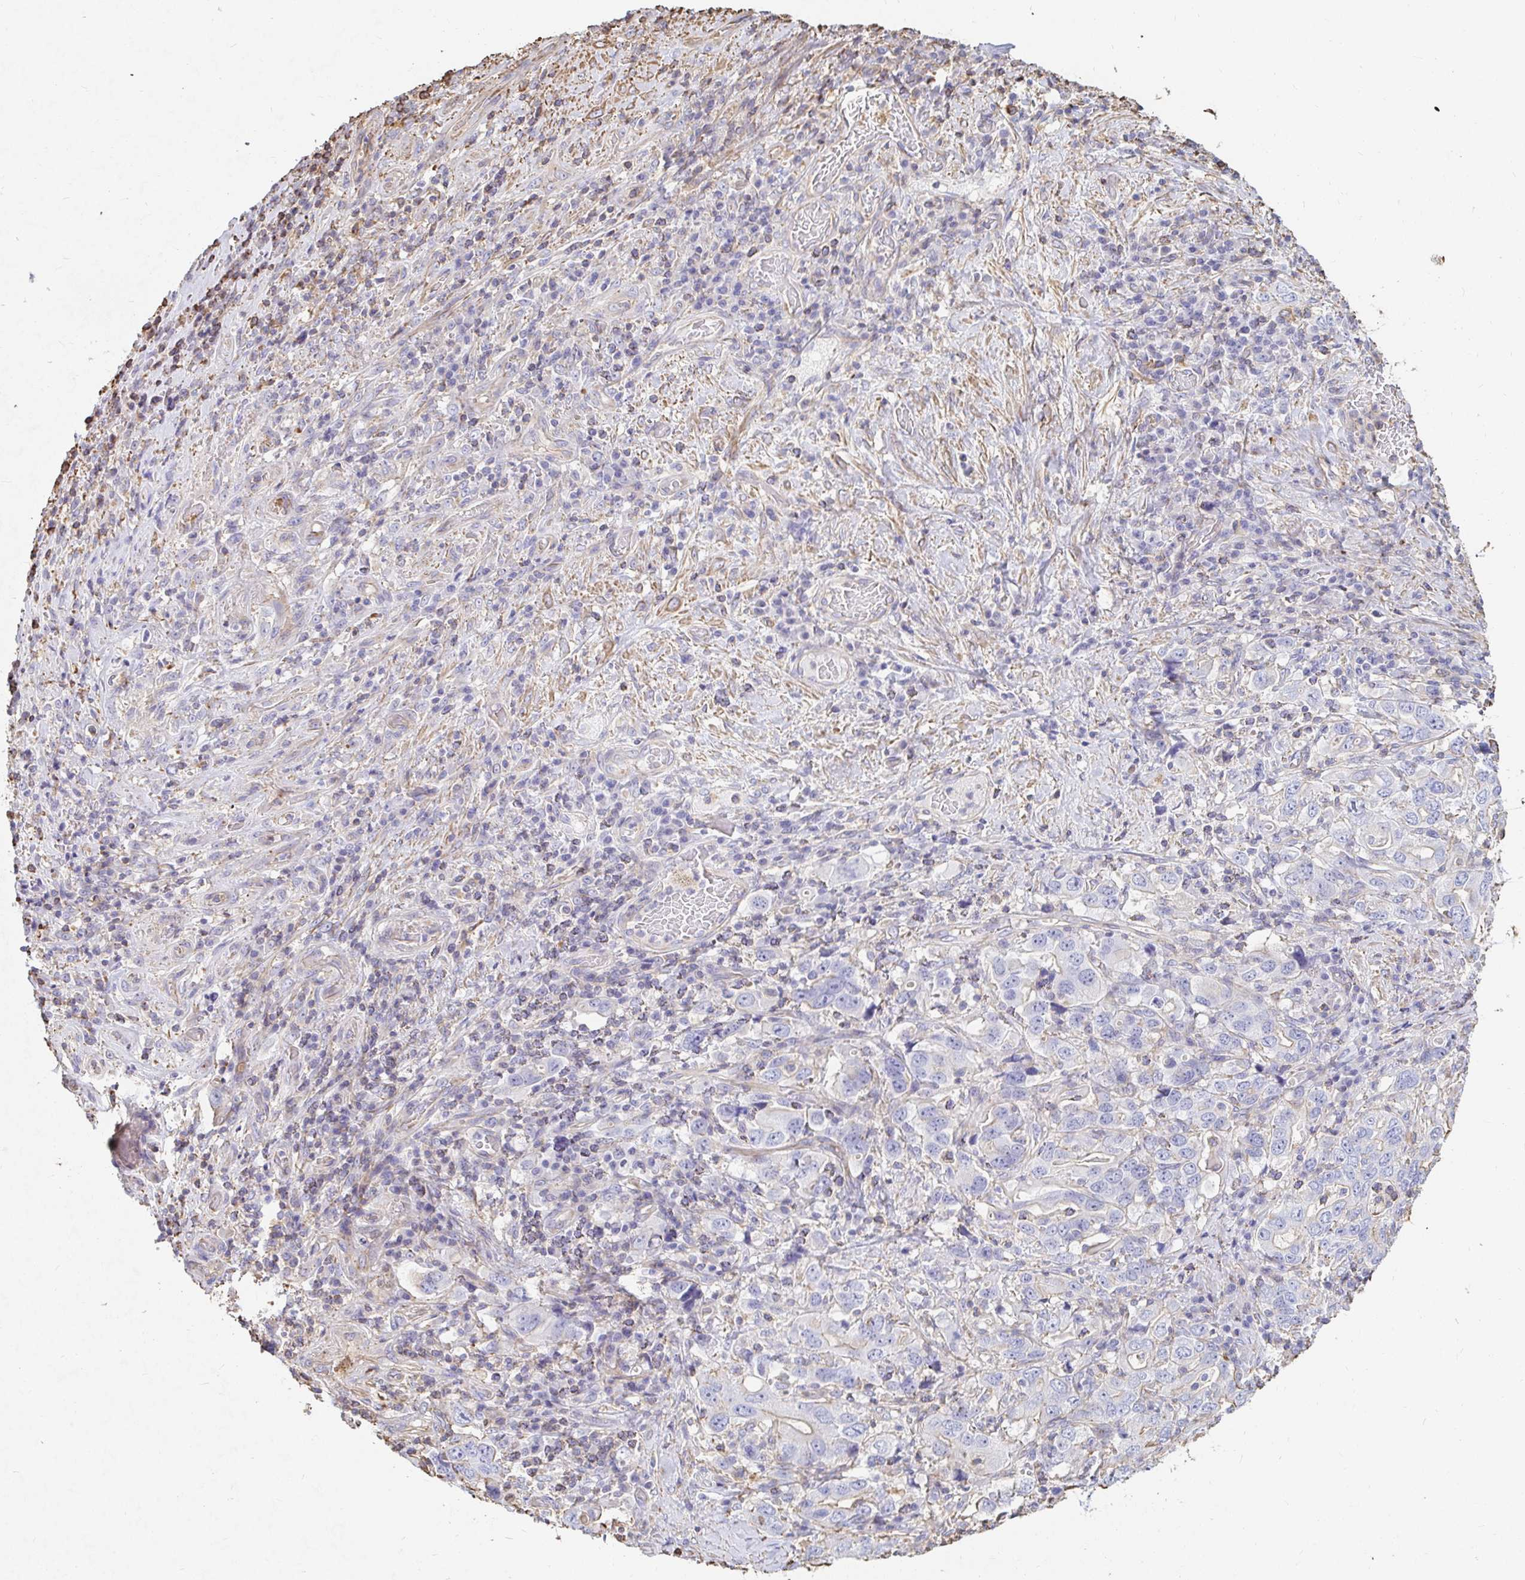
{"staining": {"intensity": "negative", "quantity": "none", "location": "none"}, "tissue": "stomach cancer", "cell_type": "Tumor cells", "image_type": "cancer", "snomed": [{"axis": "morphology", "description": "Adenocarcinoma, NOS"}, {"axis": "topography", "description": "Stomach, upper"}, {"axis": "topography", "description": "Stomach"}], "caption": "A high-resolution photomicrograph shows immunohistochemistry (IHC) staining of adenocarcinoma (stomach), which shows no significant positivity in tumor cells.", "gene": "PTPN14", "patient": {"sex": "male", "age": 62}}